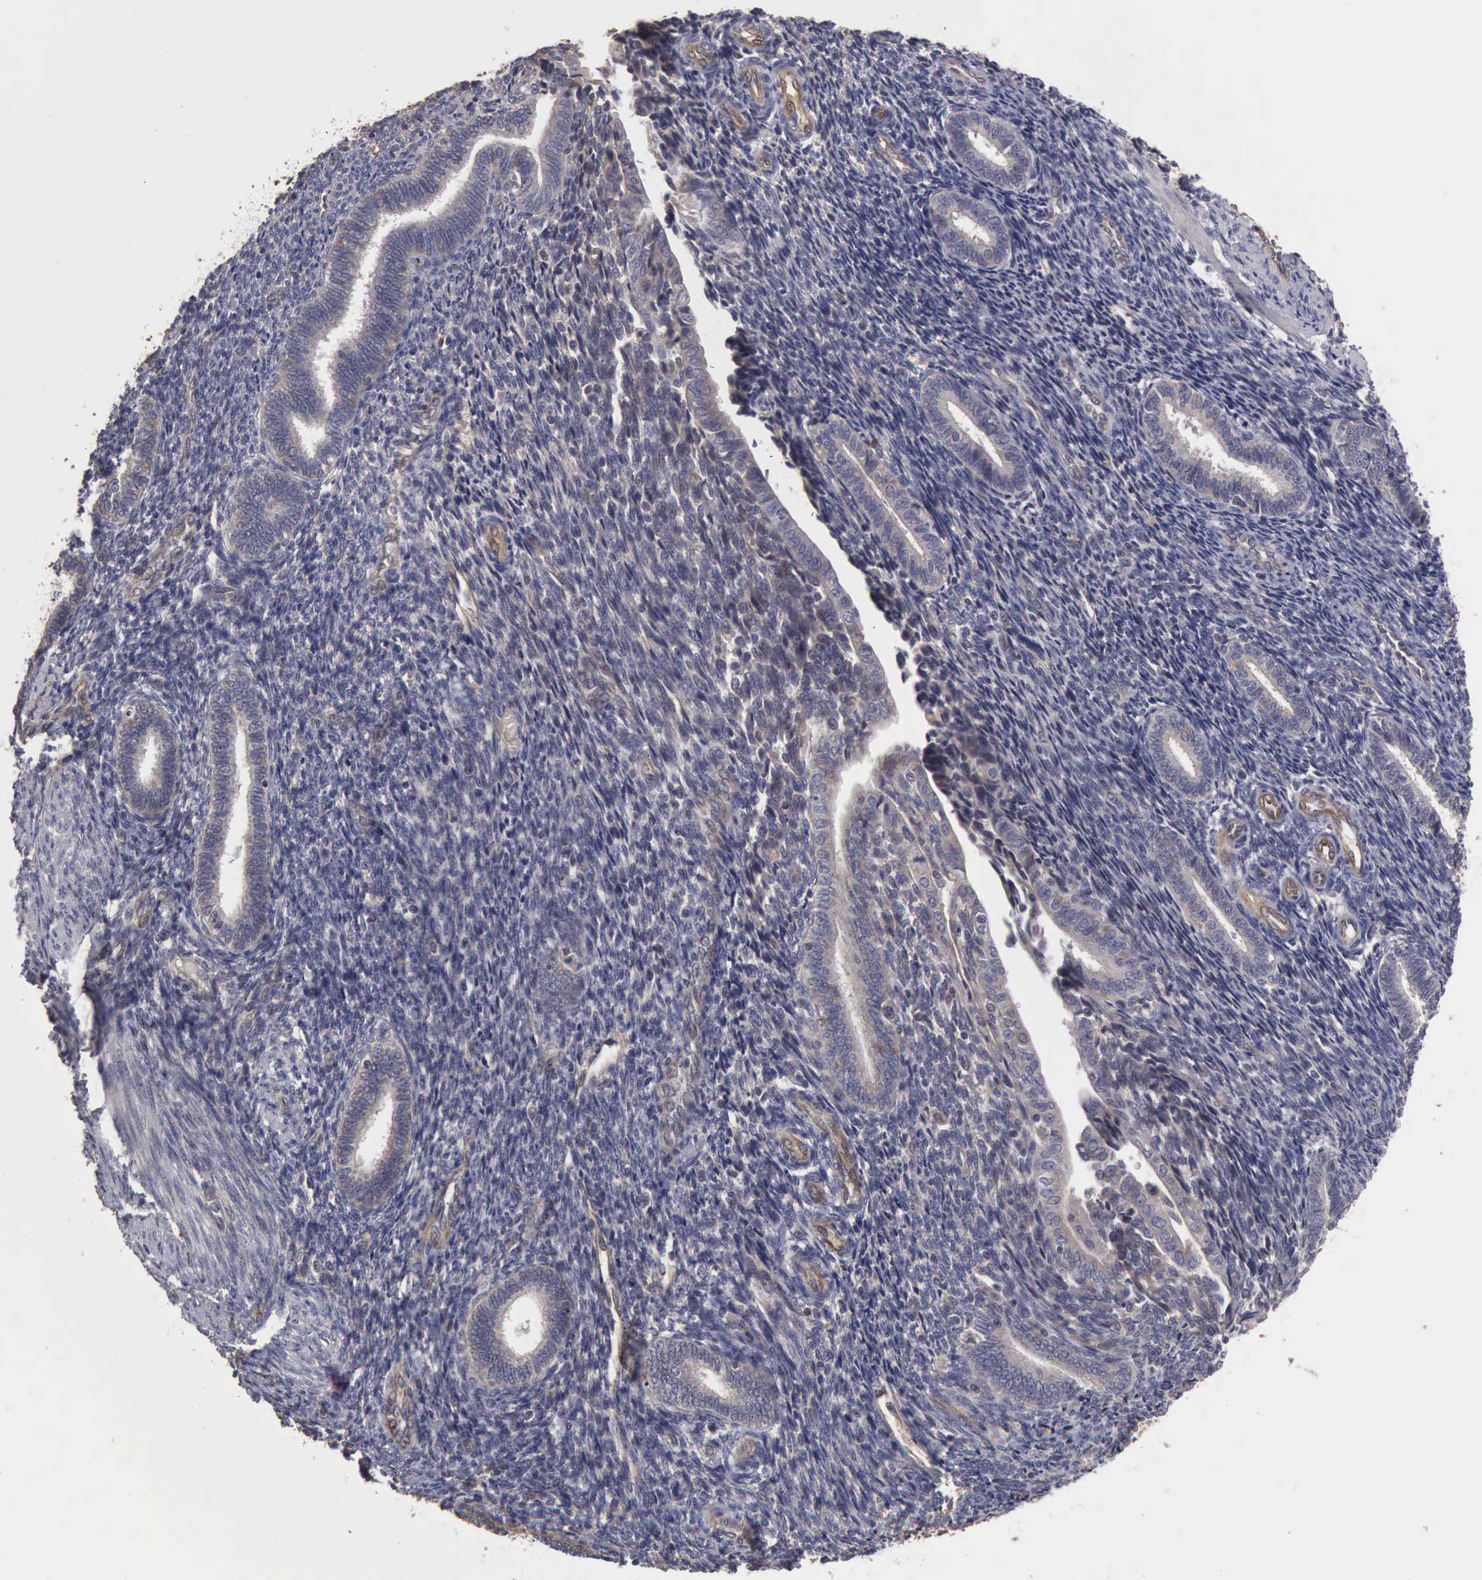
{"staining": {"intensity": "weak", "quantity": "25%-75%", "location": "cytoplasmic/membranous"}, "tissue": "endometrium", "cell_type": "Cells in endometrial stroma", "image_type": "normal", "snomed": [{"axis": "morphology", "description": "Normal tissue, NOS"}, {"axis": "topography", "description": "Endometrium"}], "caption": "Immunohistochemical staining of benign human endometrium exhibits weak cytoplasmic/membranous protein expression in approximately 25%-75% of cells in endometrial stroma. The staining was performed using DAB (3,3'-diaminobenzidine) to visualize the protein expression in brown, while the nuclei were stained in blue with hematoxylin (Magnification: 20x).", "gene": "BMX", "patient": {"sex": "female", "age": 27}}